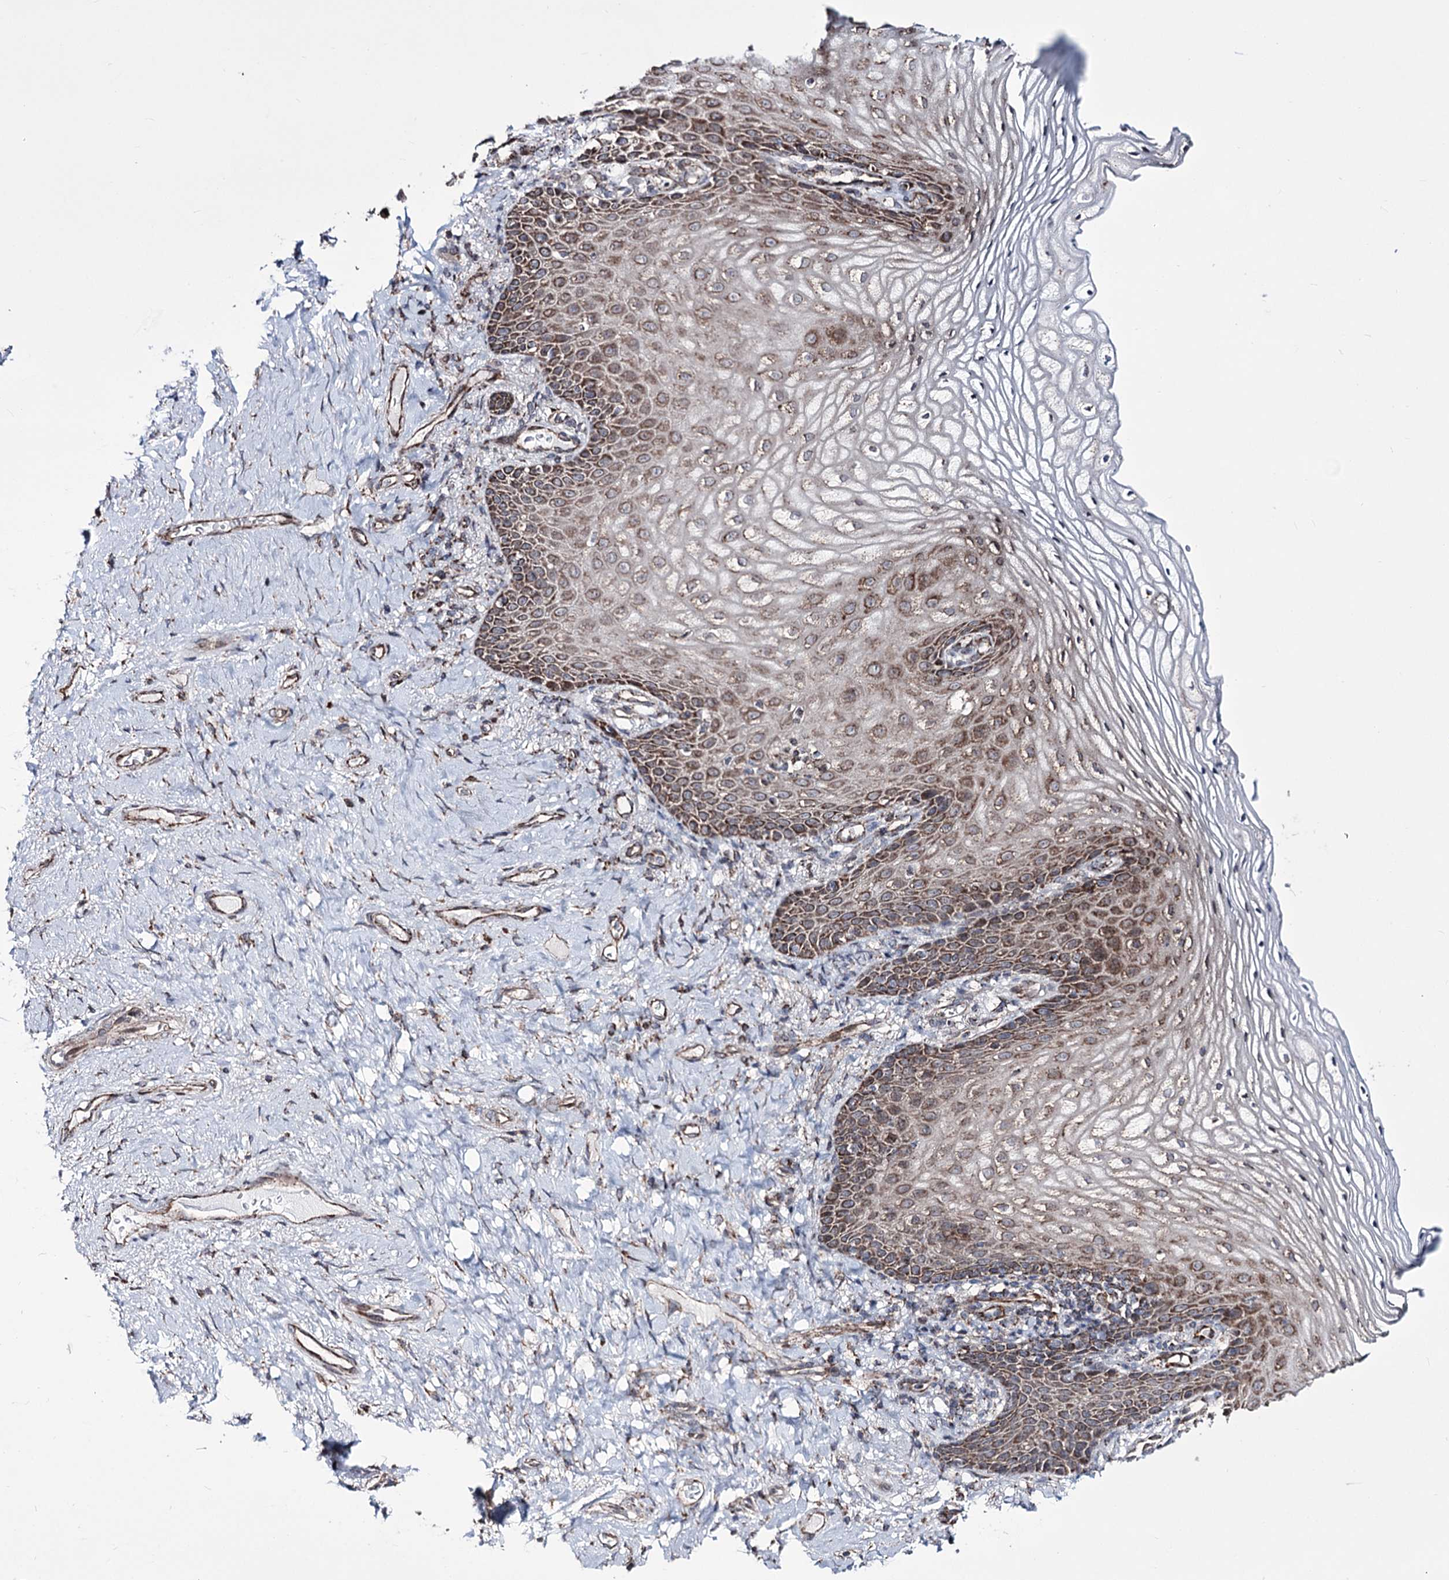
{"staining": {"intensity": "moderate", "quantity": "25%-75%", "location": "cytoplasmic/membranous"}, "tissue": "vagina", "cell_type": "Squamous epithelial cells", "image_type": "normal", "snomed": [{"axis": "morphology", "description": "Normal tissue, NOS"}, {"axis": "topography", "description": "Vagina"}], "caption": "Immunohistochemical staining of benign human vagina reveals medium levels of moderate cytoplasmic/membranous expression in about 25%-75% of squamous epithelial cells. The protein is shown in brown color, while the nuclei are stained blue.", "gene": "CREB3L4", "patient": {"sex": "female", "age": 60}}